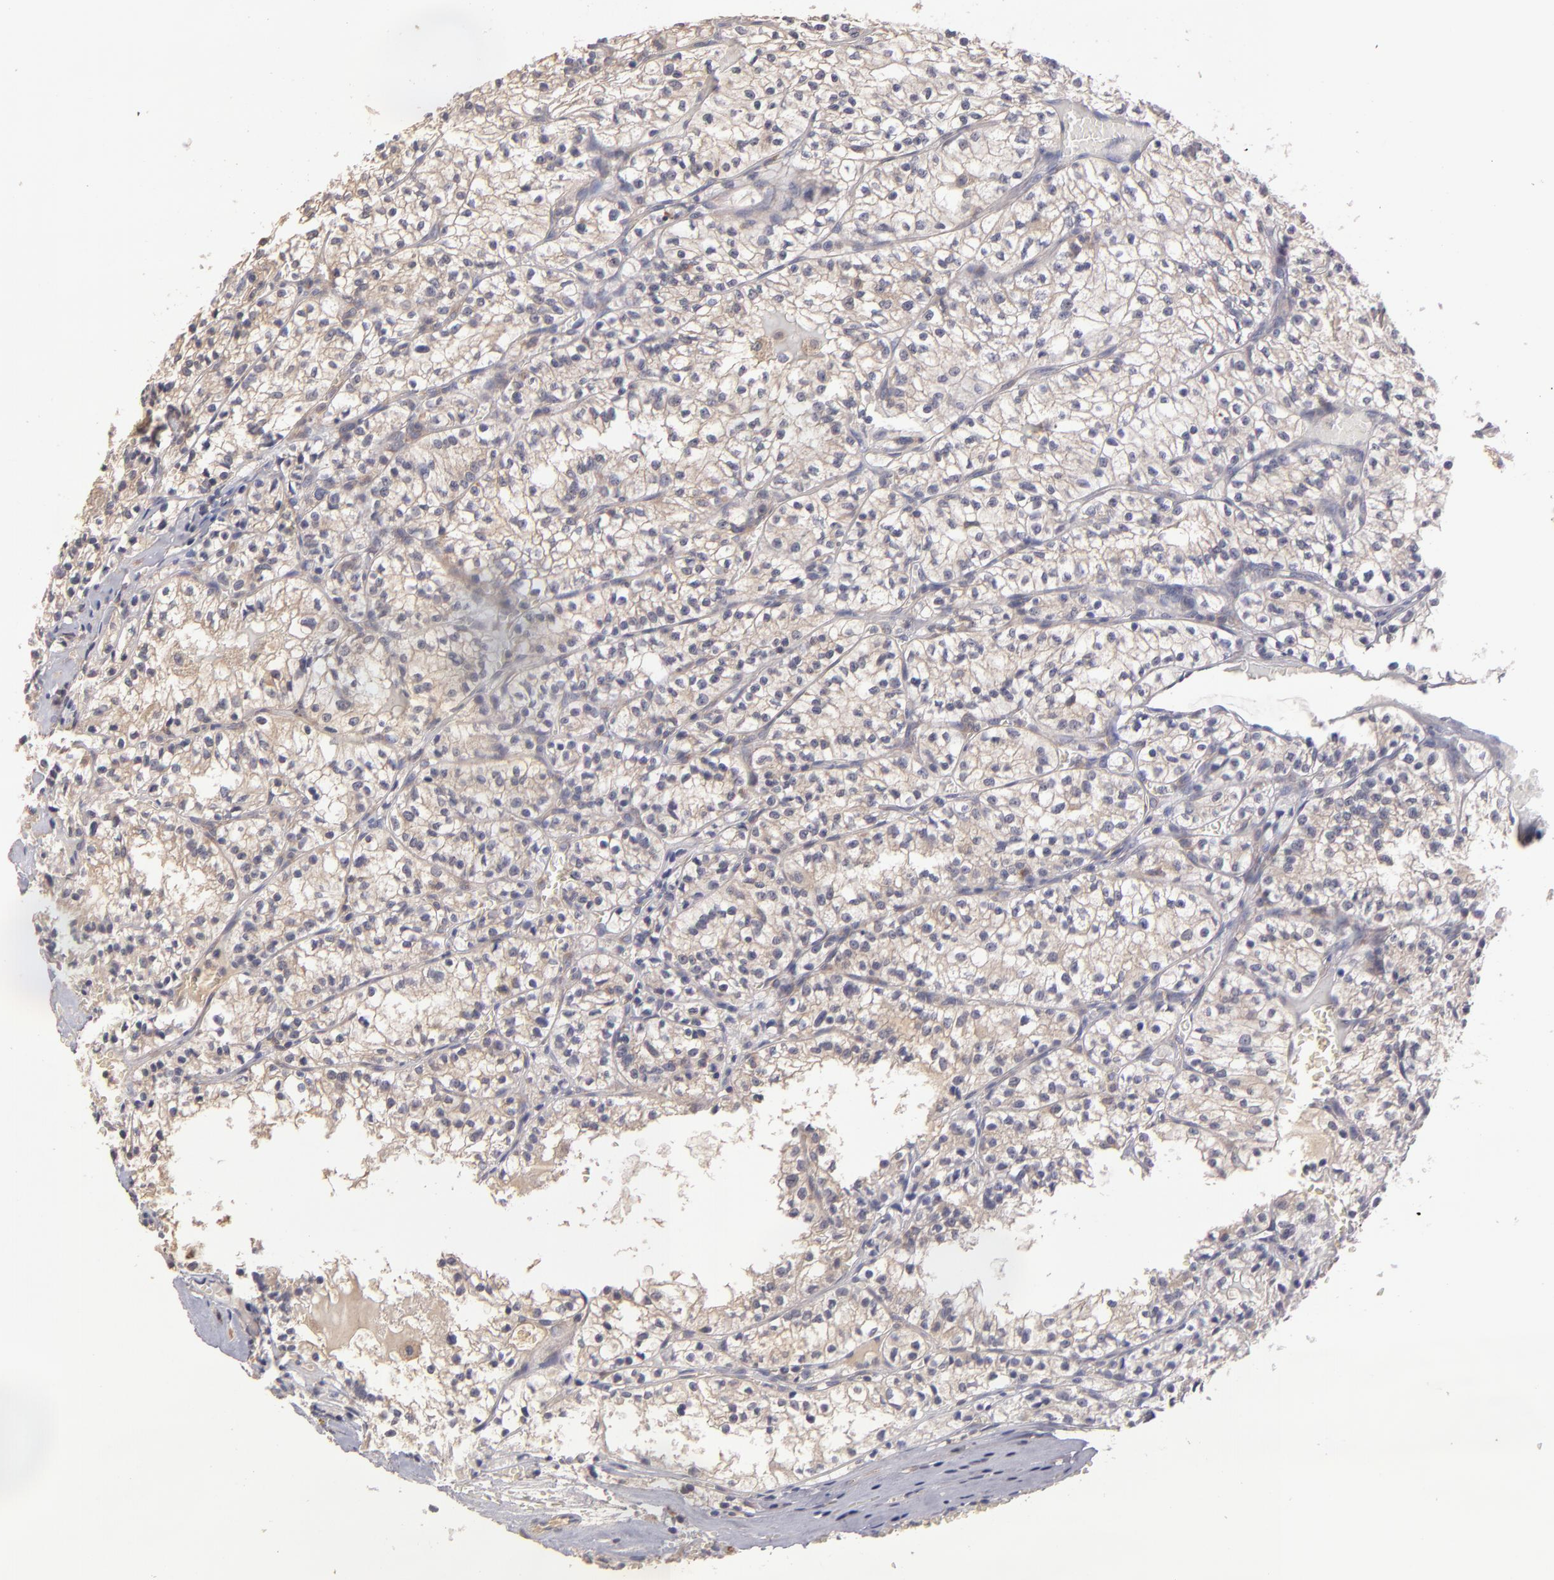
{"staining": {"intensity": "weak", "quantity": "<25%", "location": "cytoplasmic/membranous"}, "tissue": "renal cancer", "cell_type": "Tumor cells", "image_type": "cancer", "snomed": [{"axis": "morphology", "description": "Adenocarcinoma, NOS"}, {"axis": "topography", "description": "Kidney"}], "caption": "IHC histopathology image of neoplastic tissue: renal adenocarcinoma stained with DAB (3,3'-diaminobenzidine) shows no significant protein positivity in tumor cells.", "gene": "UPF3B", "patient": {"sex": "male", "age": 61}}